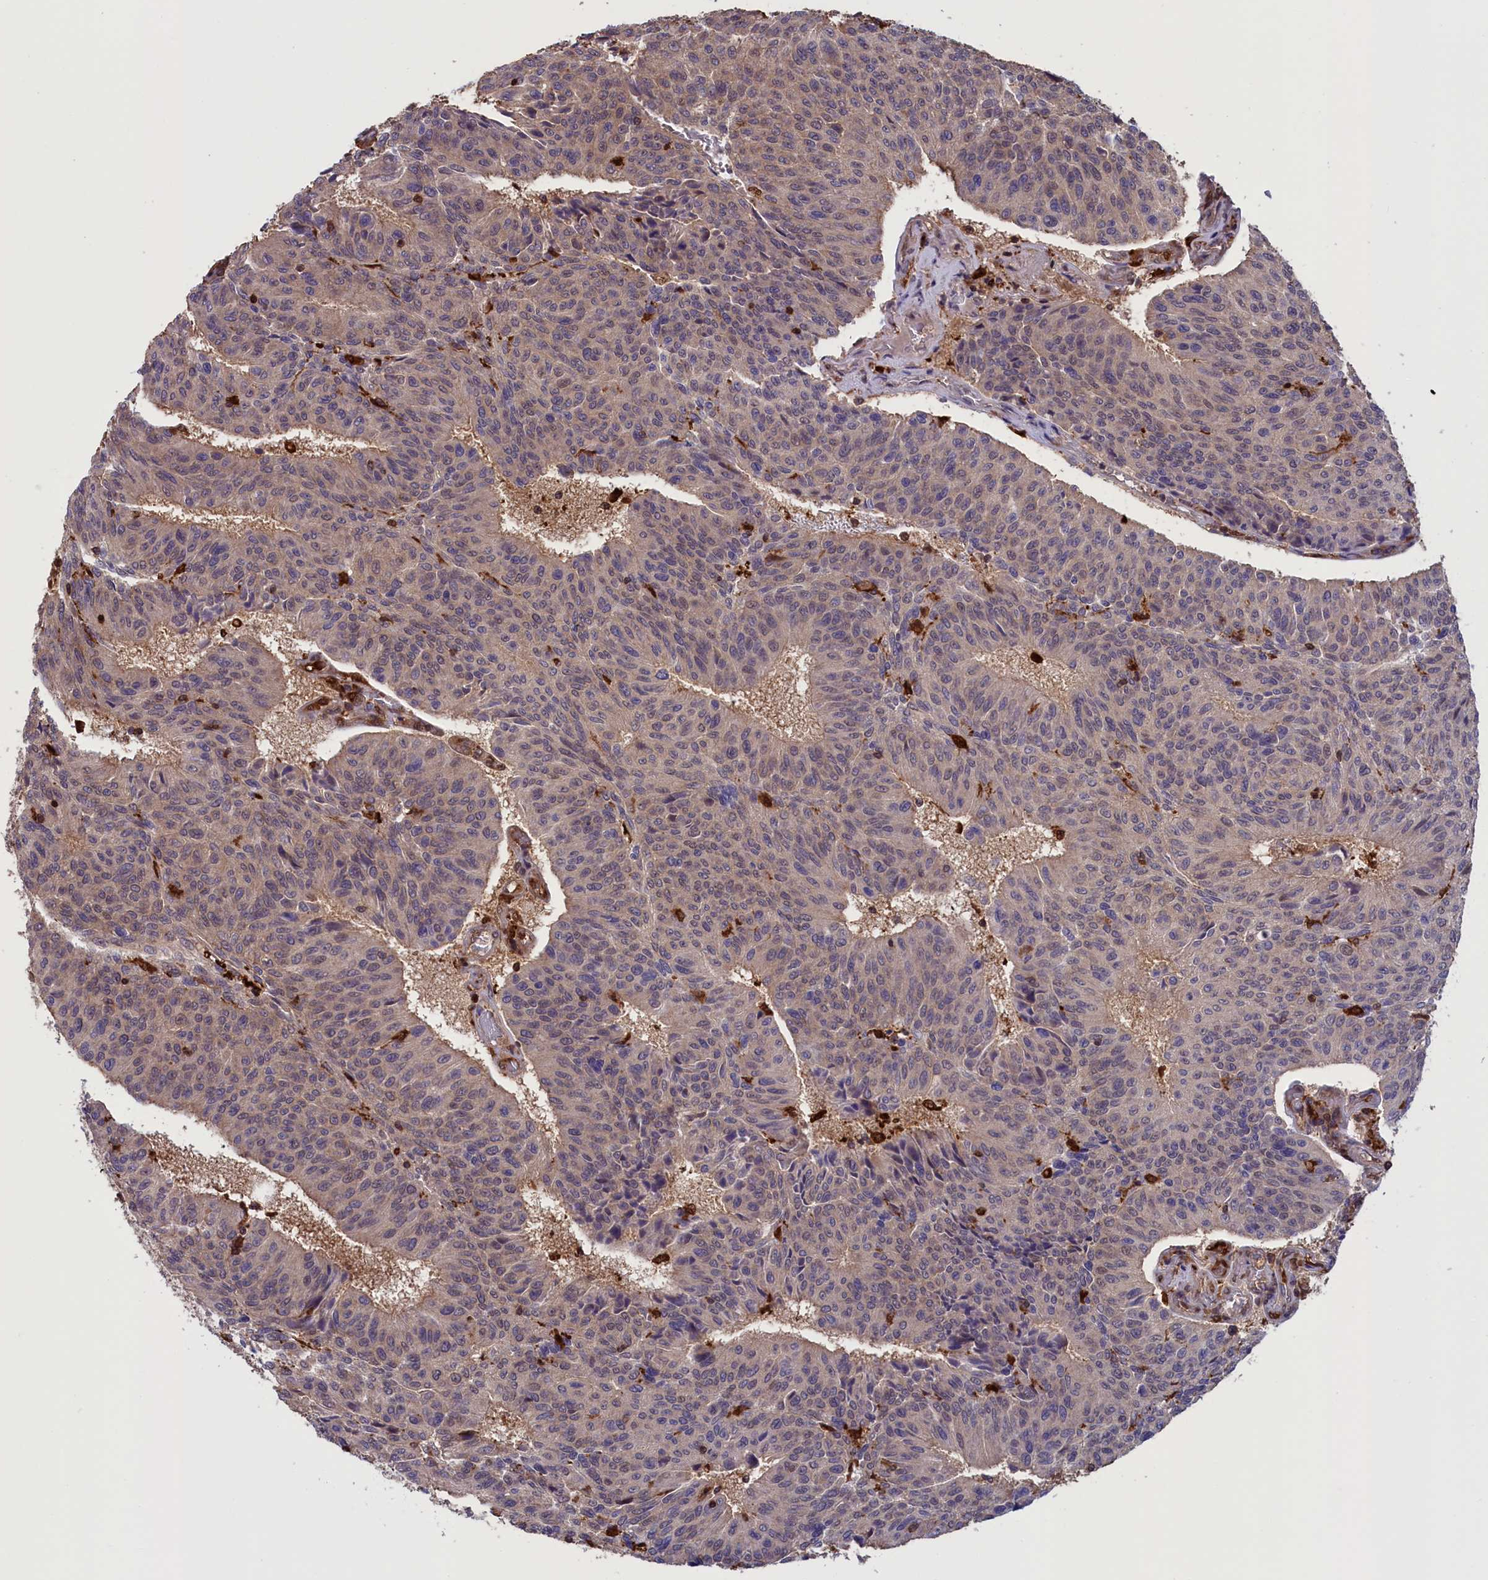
{"staining": {"intensity": "weak", "quantity": "25%-75%", "location": "cytoplasmic/membranous,nuclear"}, "tissue": "urothelial cancer", "cell_type": "Tumor cells", "image_type": "cancer", "snomed": [{"axis": "morphology", "description": "Urothelial carcinoma, High grade"}, {"axis": "topography", "description": "Urinary bladder"}], "caption": "Immunohistochemistry (DAB (3,3'-diaminobenzidine)) staining of human high-grade urothelial carcinoma reveals weak cytoplasmic/membranous and nuclear protein expression in approximately 25%-75% of tumor cells. The protein is stained brown, and the nuclei are stained in blue (DAB IHC with brightfield microscopy, high magnification).", "gene": "ARHGAP18", "patient": {"sex": "male", "age": 66}}